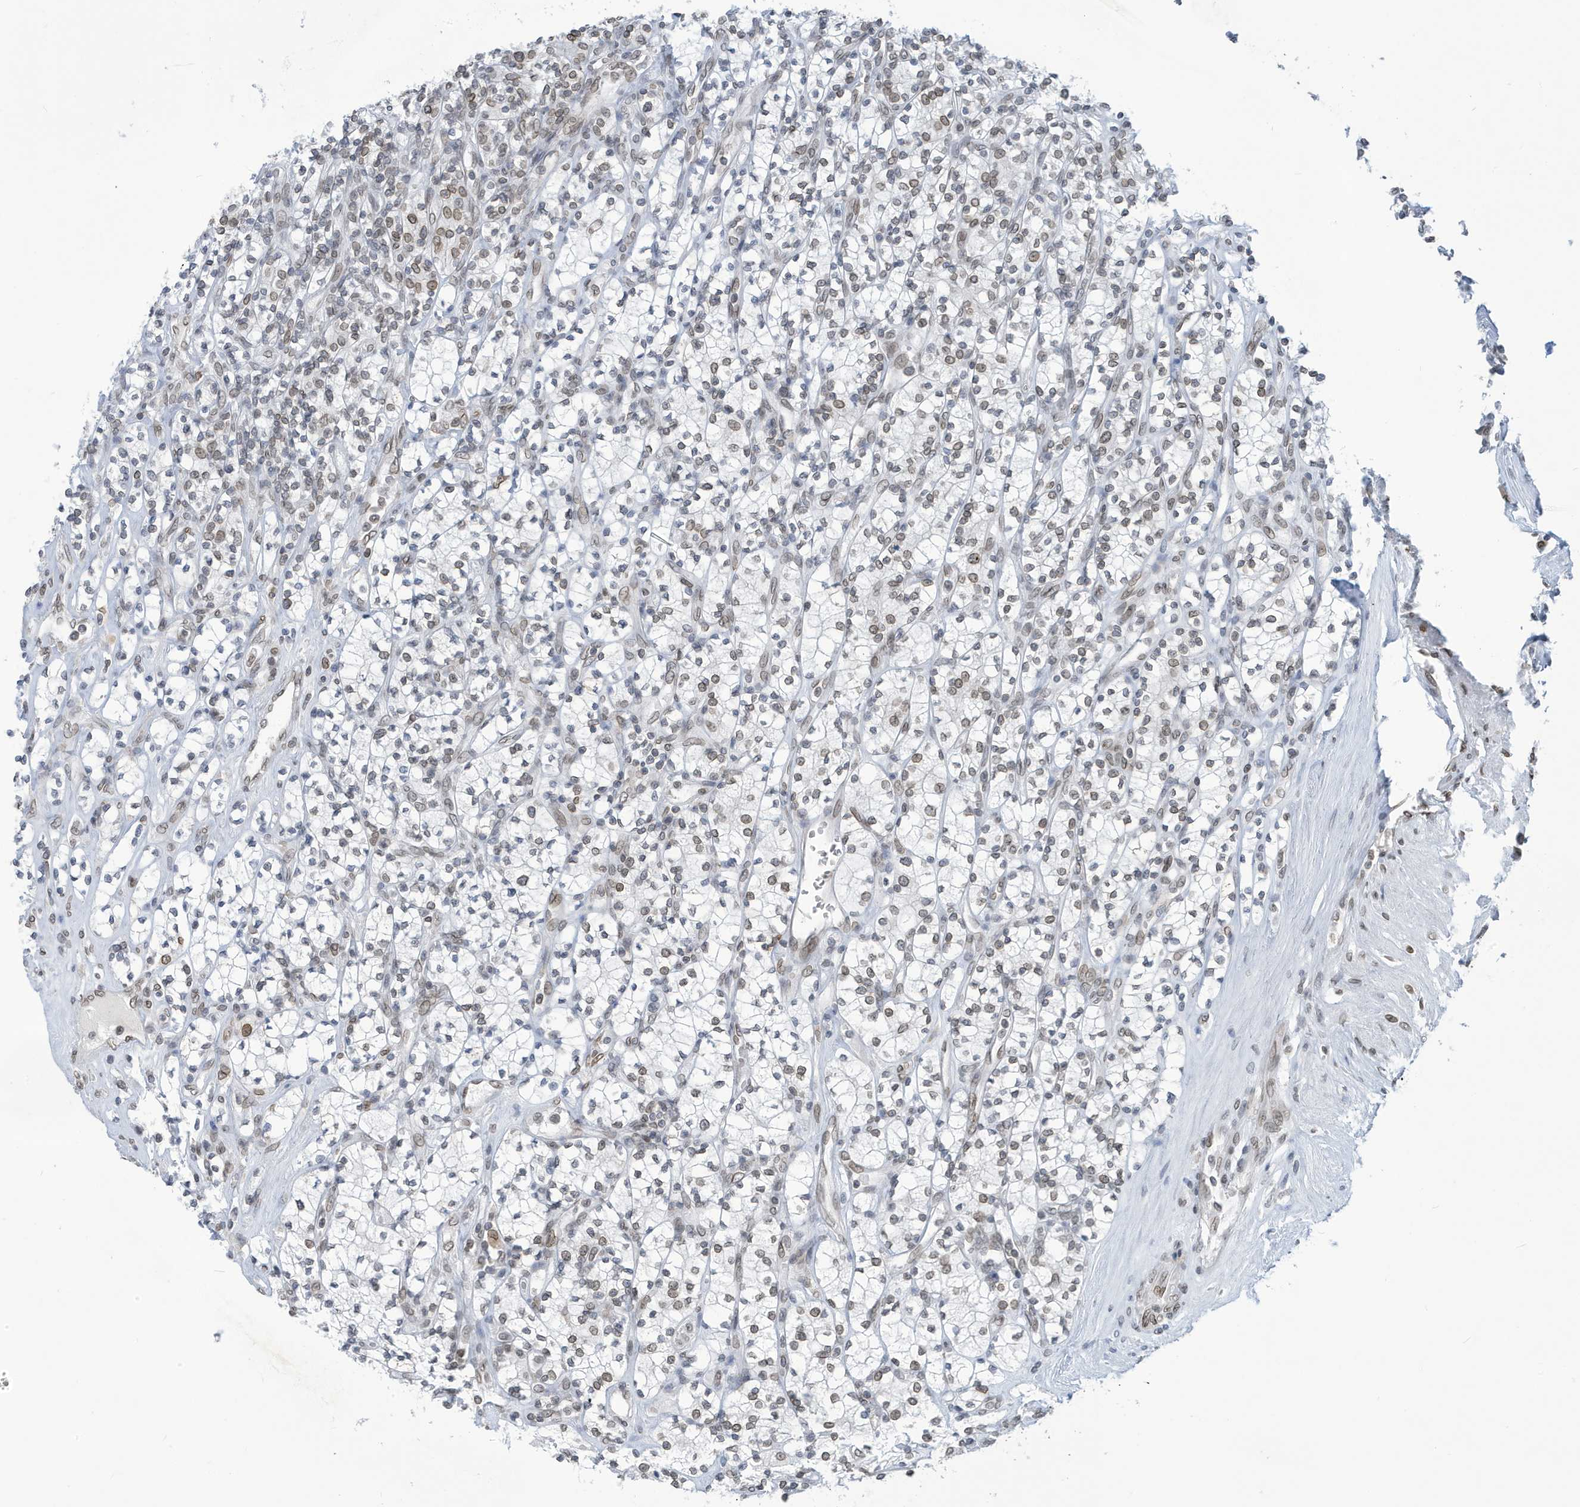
{"staining": {"intensity": "weak", "quantity": "25%-75%", "location": "nuclear"}, "tissue": "renal cancer", "cell_type": "Tumor cells", "image_type": "cancer", "snomed": [{"axis": "morphology", "description": "Adenocarcinoma, NOS"}, {"axis": "topography", "description": "Kidney"}], "caption": "Brown immunohistochemical staining in human adenocarcinoma (renal) reveals weak nuclear positivity in about 25%-75% of tumor cells.", "gene": "PCYT1A", "patient": {"sex": "male", "age": 77}}